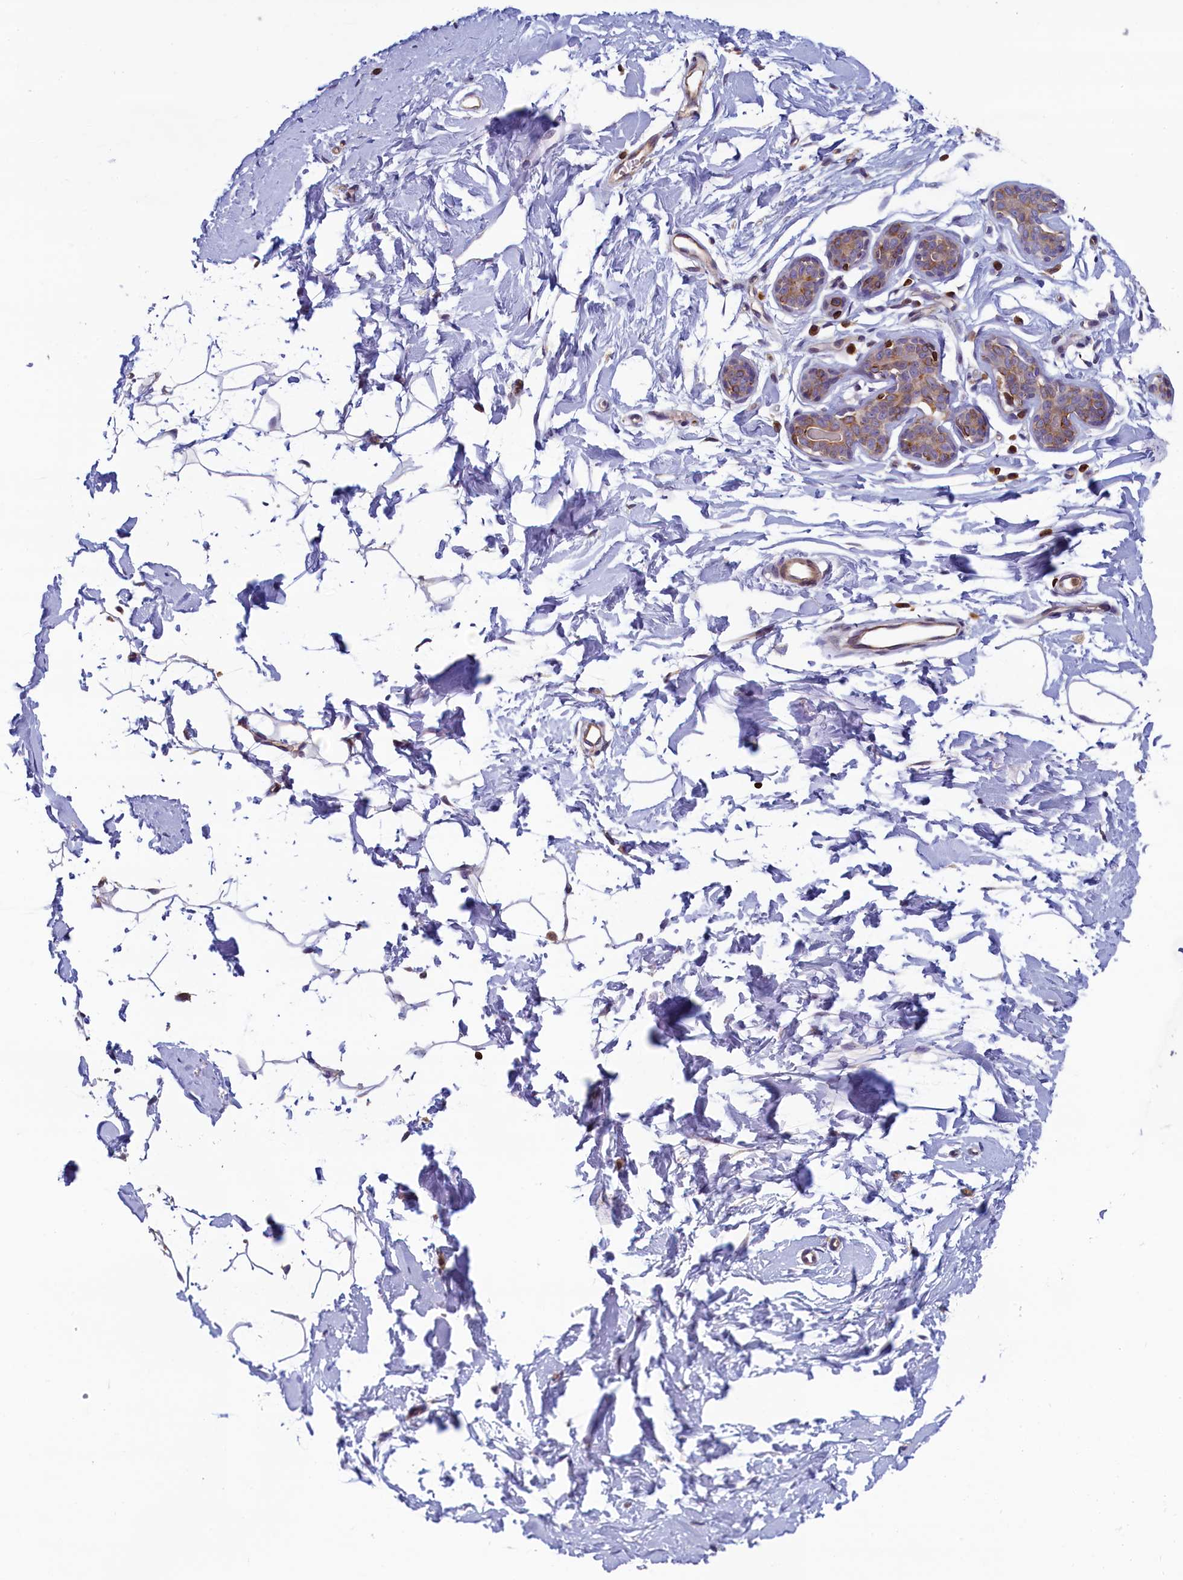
{"staining": {"intensity": "negative", "quantity": "none", "location": "none"}, "tissue": "adipose tissue", "cell_type": "Adipocytes", "image_type": "normal", "snomed": [{"axis": "morphology", "description": "Normal tissue, NOS"}, {"axis": "topography", "description": "Breast"}], "caption": "Unremarkable adipose tissue was stained to show a protein in brown. There is no significant positivity in adipocytes. Nuclei are stained in blue.", "gene": "TRAF3IP3", "patient": {"sex": "female", "age": 23}}